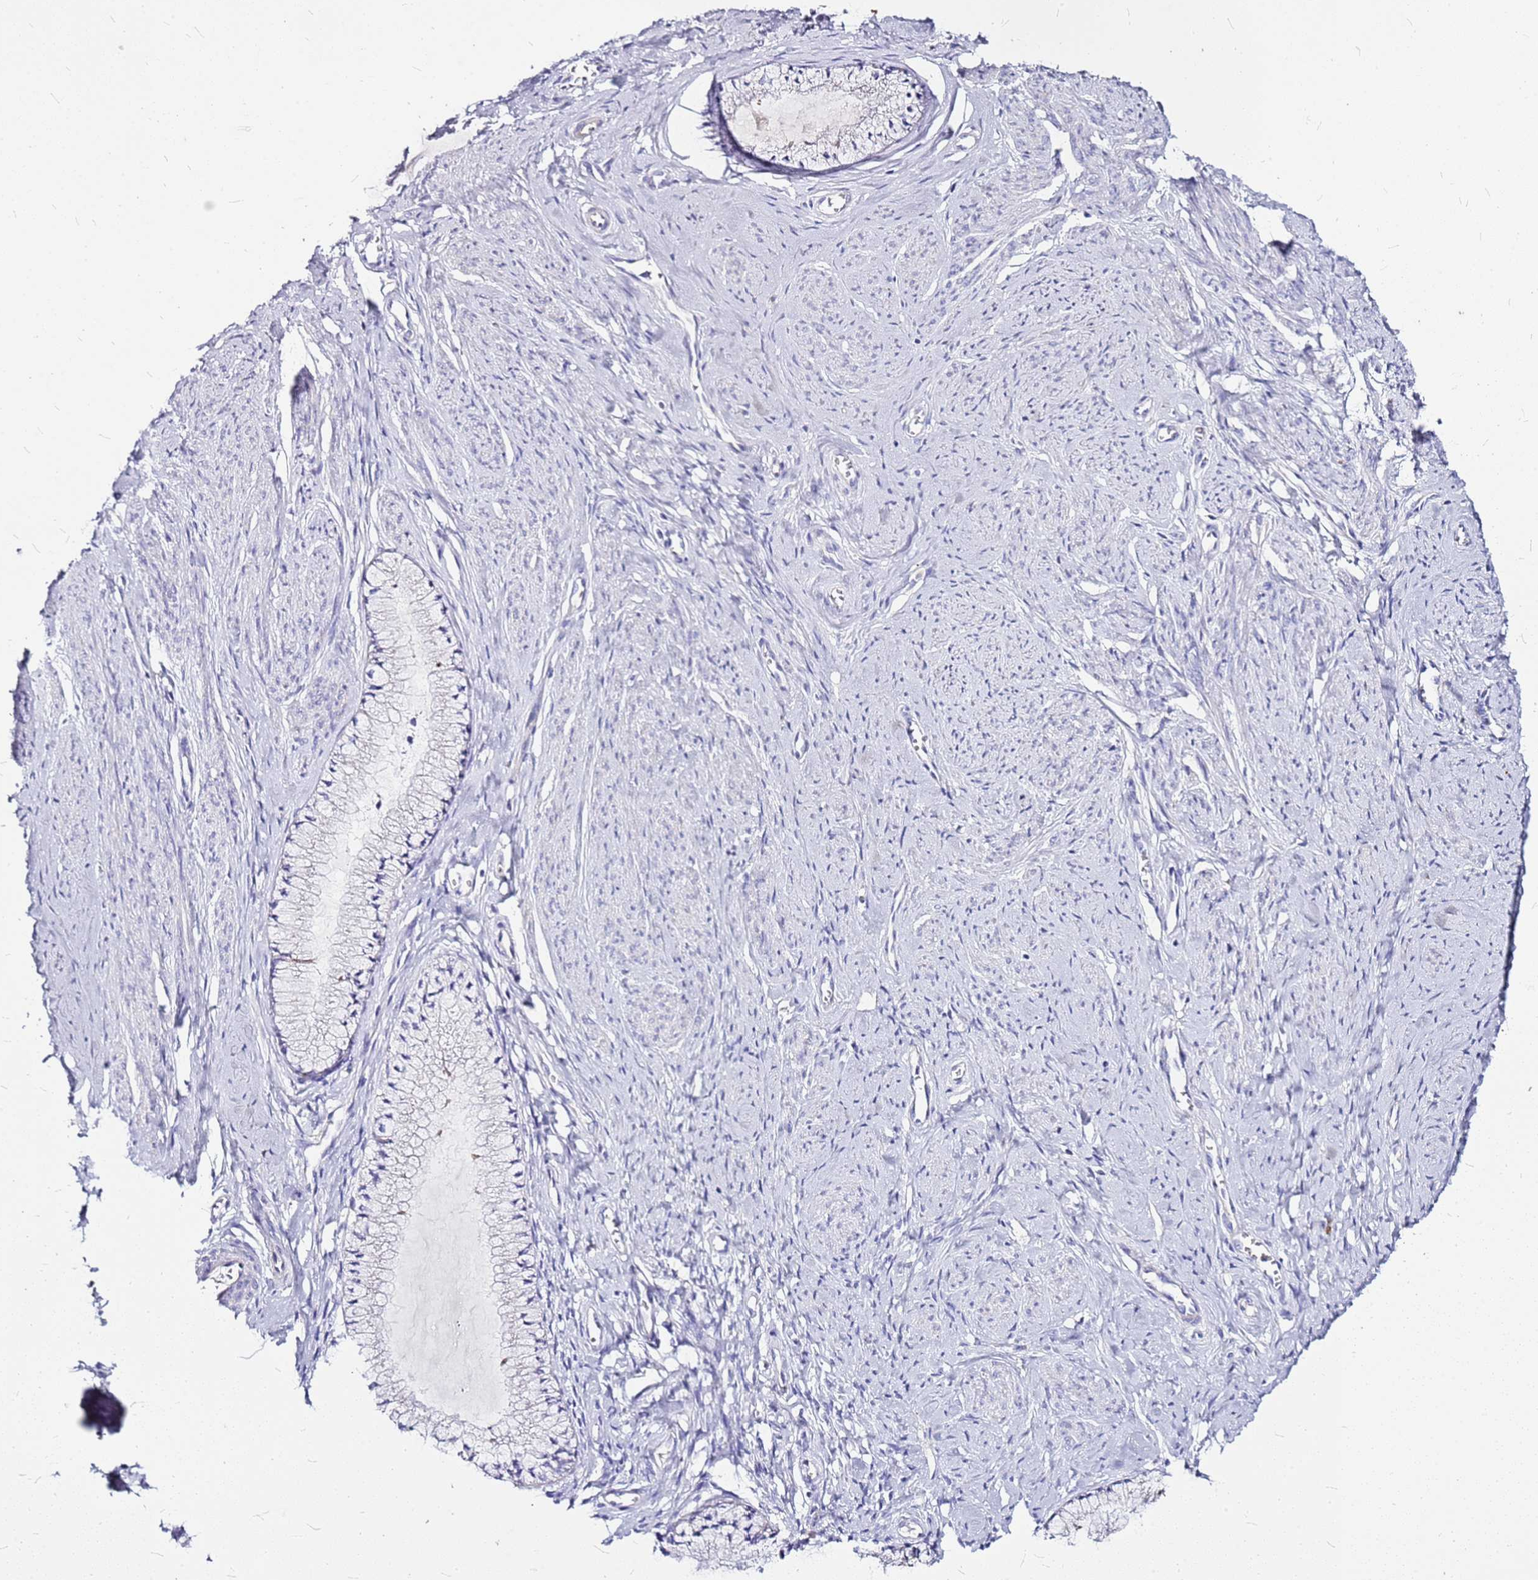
{"staining": {"intensity": "negative", "quantity": "none", "location": "none"}, "tissue": "cervix", "cell_type": "Glandular cells", "image_type": "normal", "snomed": [{"axis": "morphology", "description": "Normal tissue, NOS"}, {"axis": "topography", "description": "Cervix"}], "caption": "This is an immunohistochemistry (IHC) image of benign cervix. There is no expression in glandular cells.", "gene": "CASD1", "patient": {"sex": "female", "age": 42}}